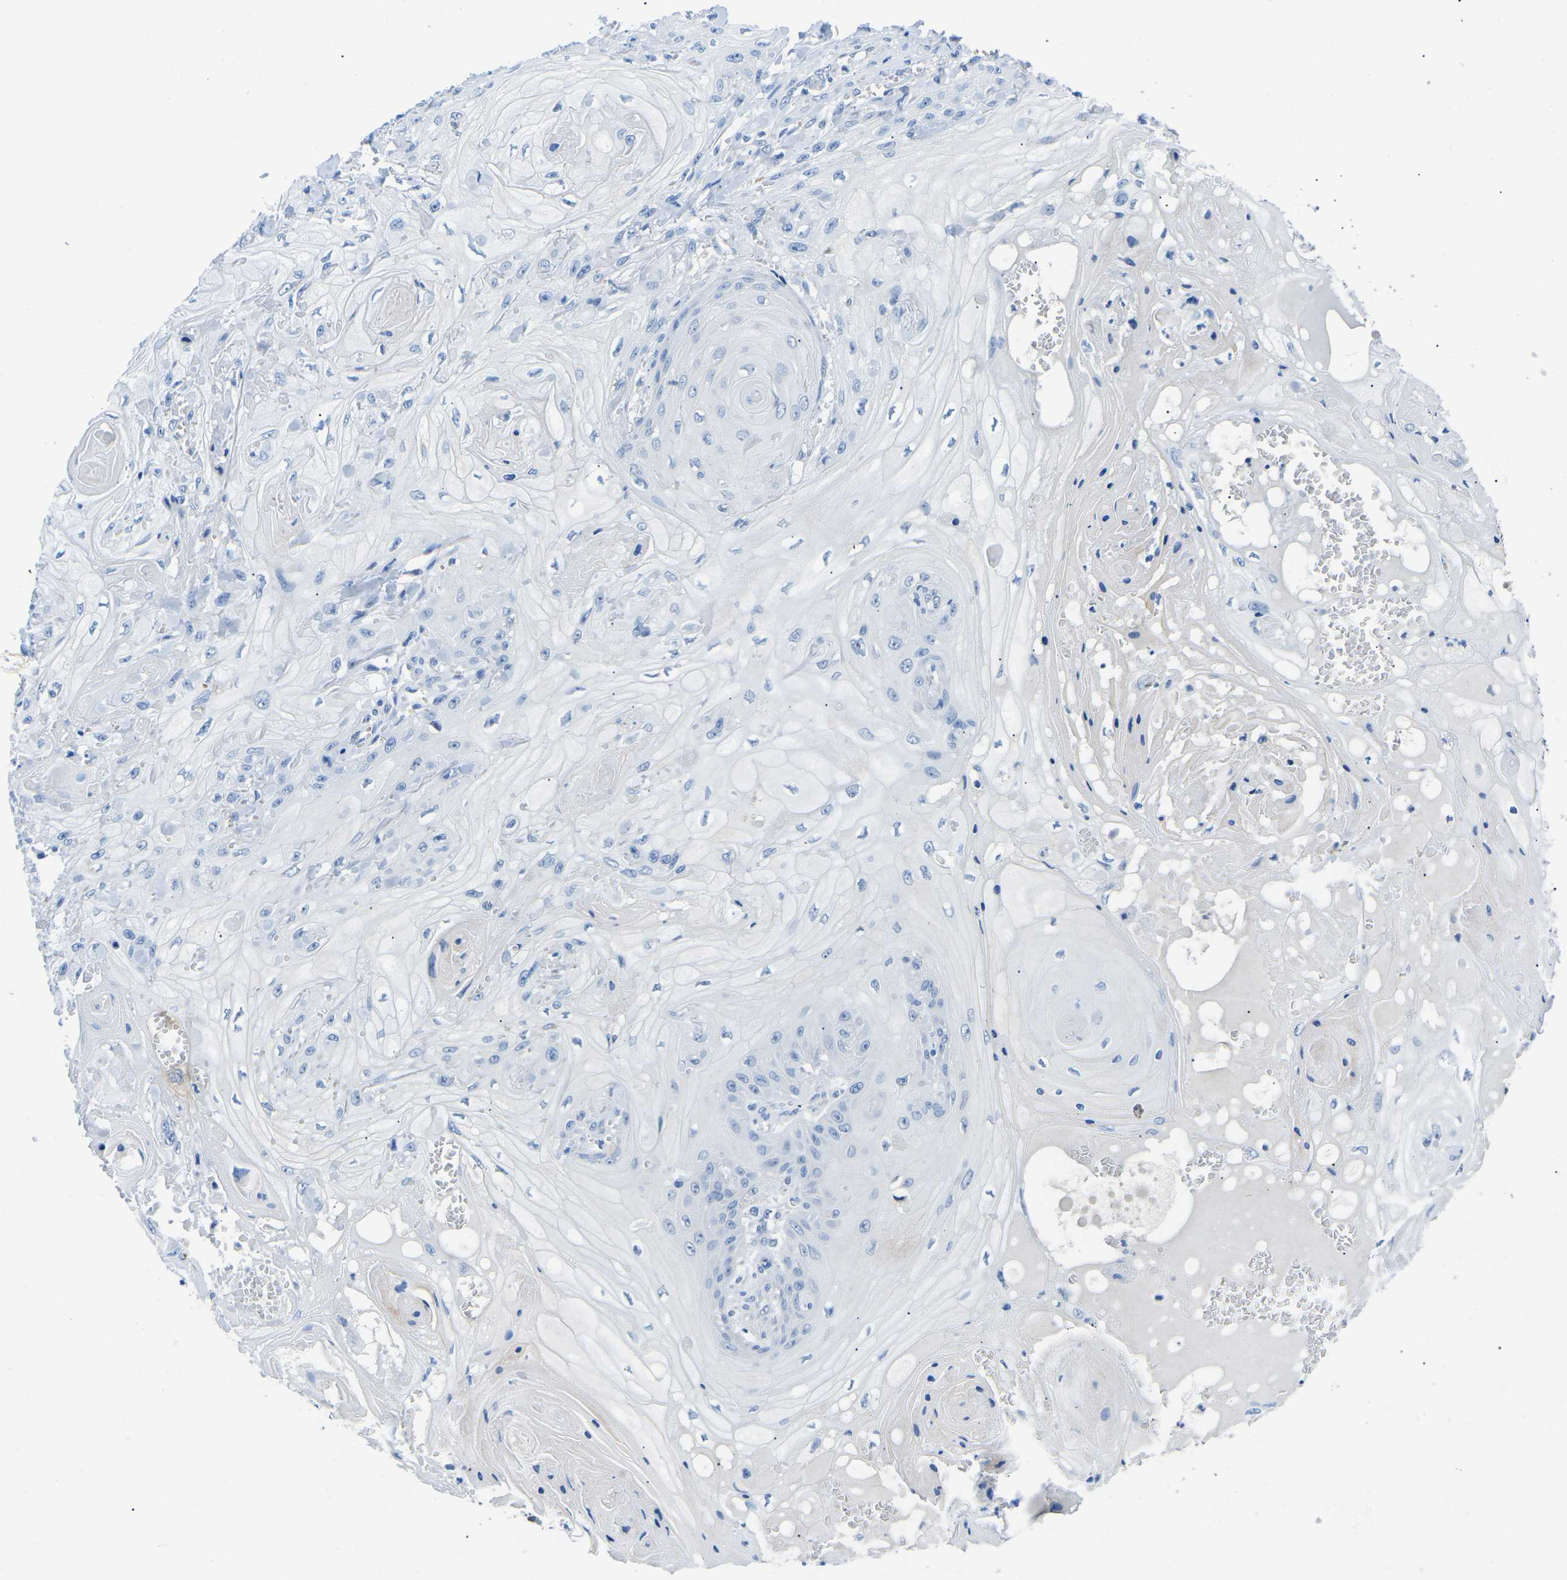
{"staining": {"intensity": "negative", "quantity": "none", "location": "none"}, "tissue": "skin cancer", "cell_type": "Tumor cells", "image_type": "cancer", "snomed": [{"axis": "morphology", "description": "Squamous cell carcinoma, NOS"}, {"axis": "topography", "description": "Skin"}], "caption": "The immunohistochemistry (IHC) micrograph has no significant positivity in tumor cells of skin squamous cell carcinoma tissue. (IHC, brightfield microscopy, high magnification).", "gene": "TM6SF1", "patient": {"sex": "male", "age": 74}}